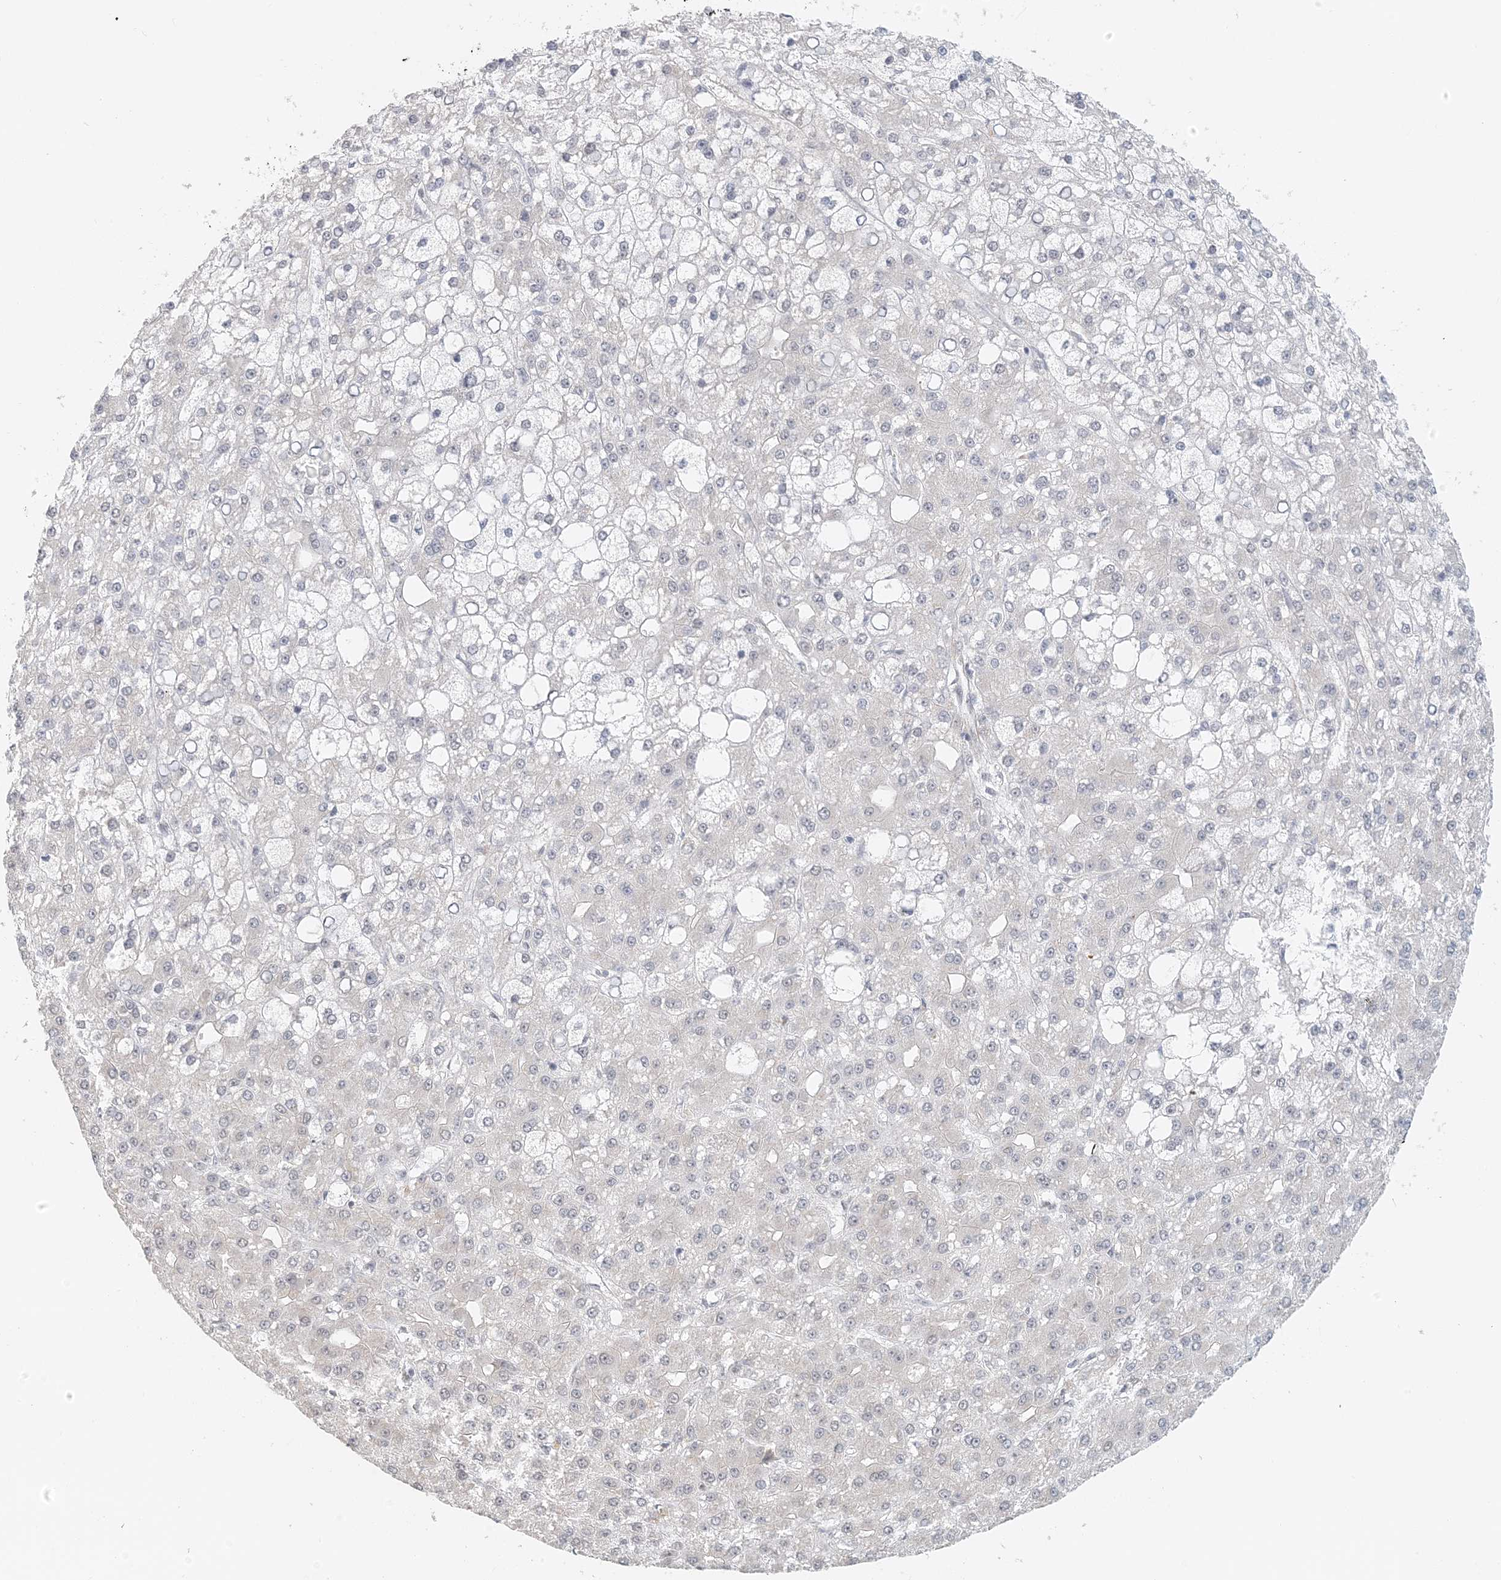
{"staining": {"intensity": "negative", "quantity": "none", "location": "none"}, "tissue": "liver cancer", "cell_type": "Tumor cells", "image_type": "cancer", "snomed": [{"axis": "morphology", "description": "Carcinoma, Hepatocellular, NOS"}, {"axis": "topography", "description": "Liver"}], "caption": "An immunohistochemistry photomicrograph of hepatocellular carcinoma (liver) is shown. There is no staining in tumor cells of hepatocellular carcinoma (liver).", "gene": "ZCCHC4", "patient": {"sex": "male", "age": 67}}